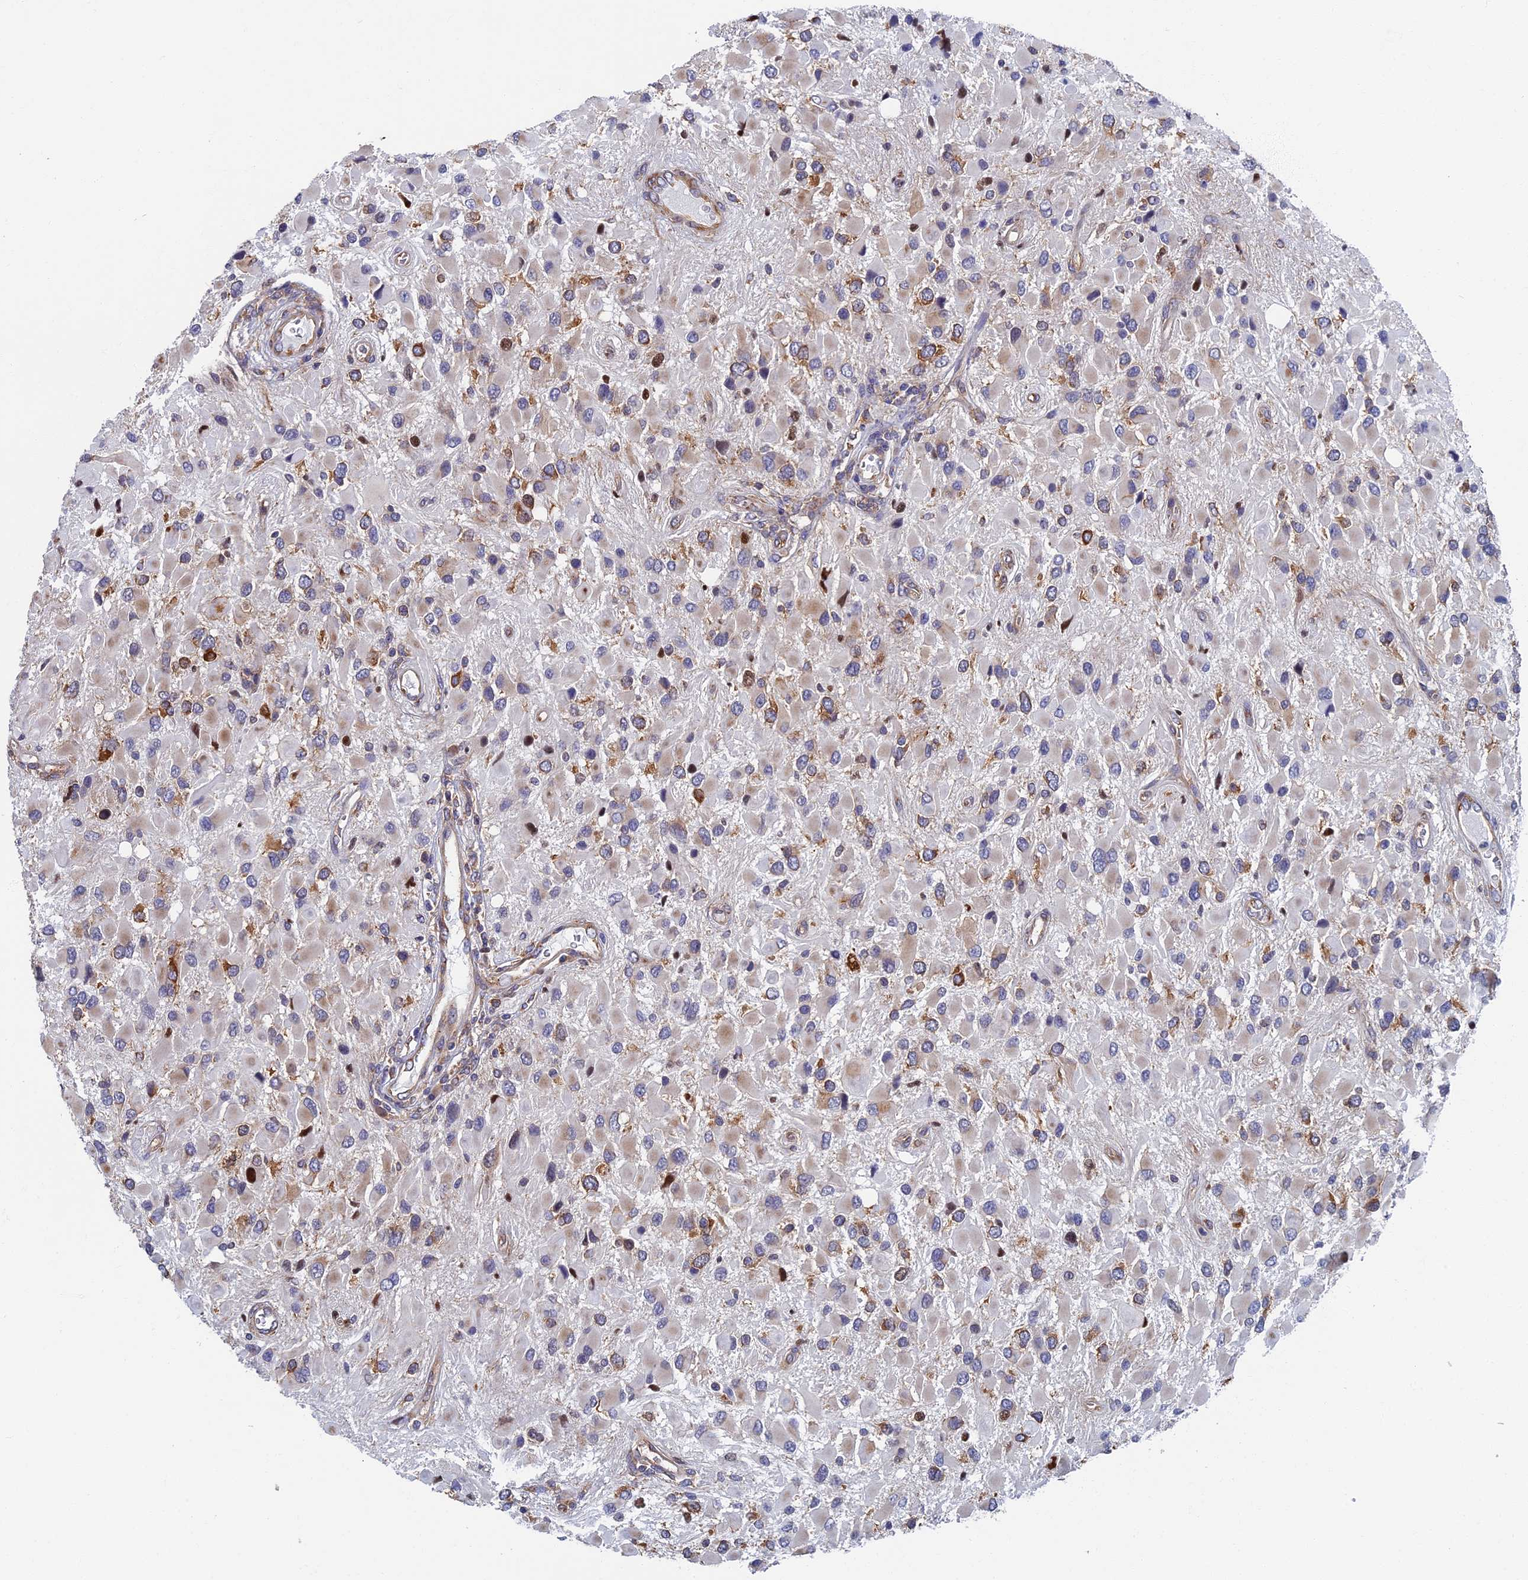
{"staining": {"intensity": "moderate", "quantity": "<25%", "location": "cytoplasmic/membranous"}, "tissue": "glioma", "cell_type": "Tumor cells", "image_type": "cancer", "snomed": [{"axis": "morphology", "description": "Glioma, malignant, High grade"}, {"axis": "topography", "description": "Brain"}], "caption": "This is an image of IHC staining of glioma, which shows moderate expression in the cytoplasmic/membranous of tumor cells.", "gene": "YBX1", "patient": {"sex": "male", "age": 53}}